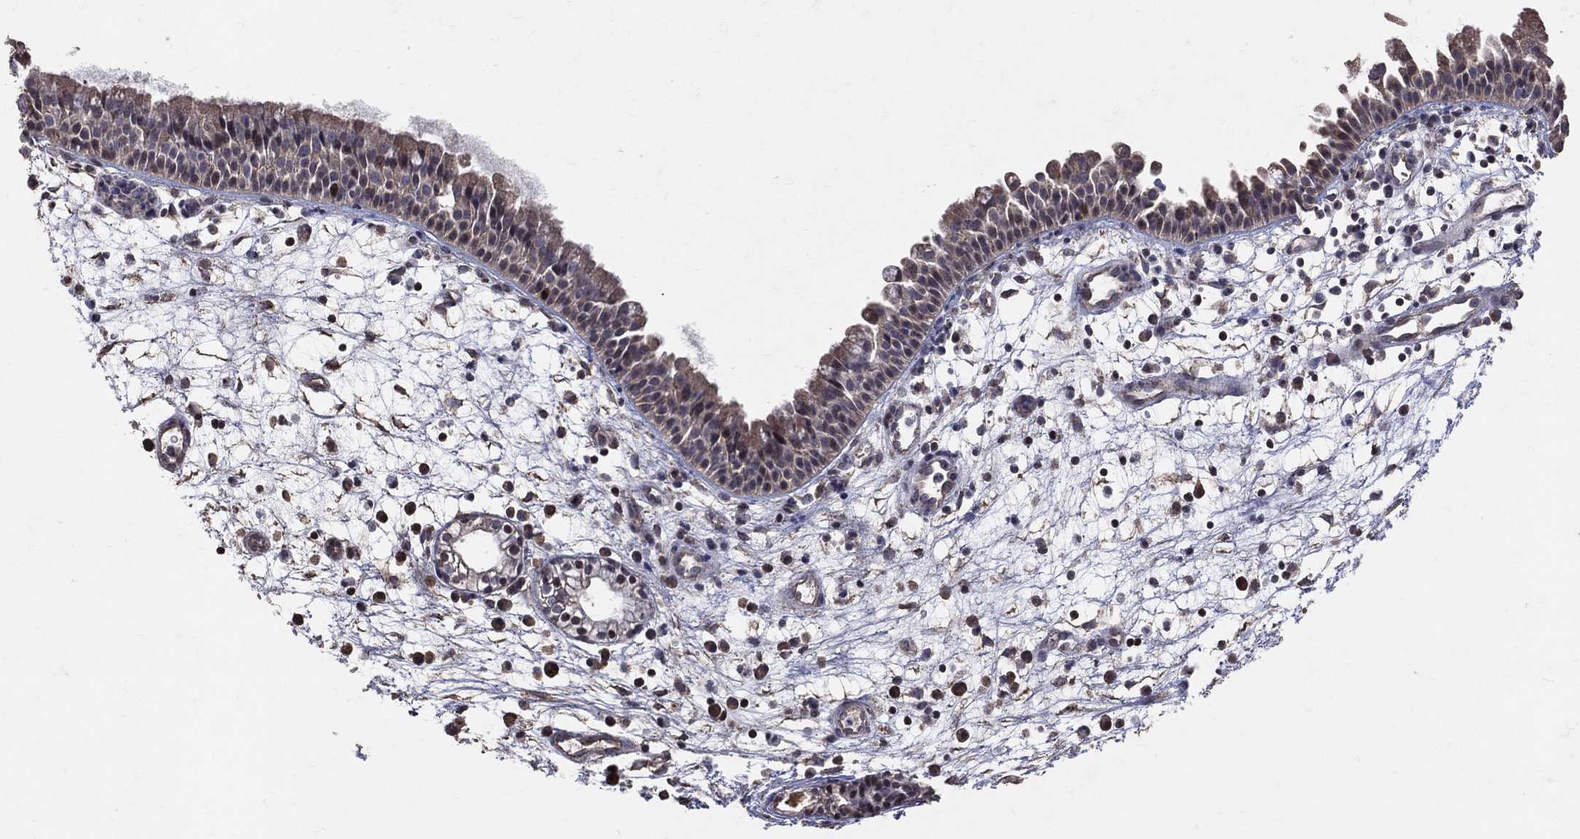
{"staining": {"intensity": "strong", "quantity": "<25%", "location": "cytoplasmic/membranous"}, "tissue": "nasopharynx", "cell_type": "Respiratory epithelial cells", "image_type": "normal", "snomed": [{"axis": "morphology", "description": "Normal tissue, NOS"}, {"axis": "topography", "description": "Nasopharynx"}], "caption": "Human nasopharynx stained with a brown dye exhibits strong cytoplasmic/membranous positive positivity in about <25% of respiratory epithelial cells.", "gene": "LY6K", "patient": {"sex": "male", "age": 58}}